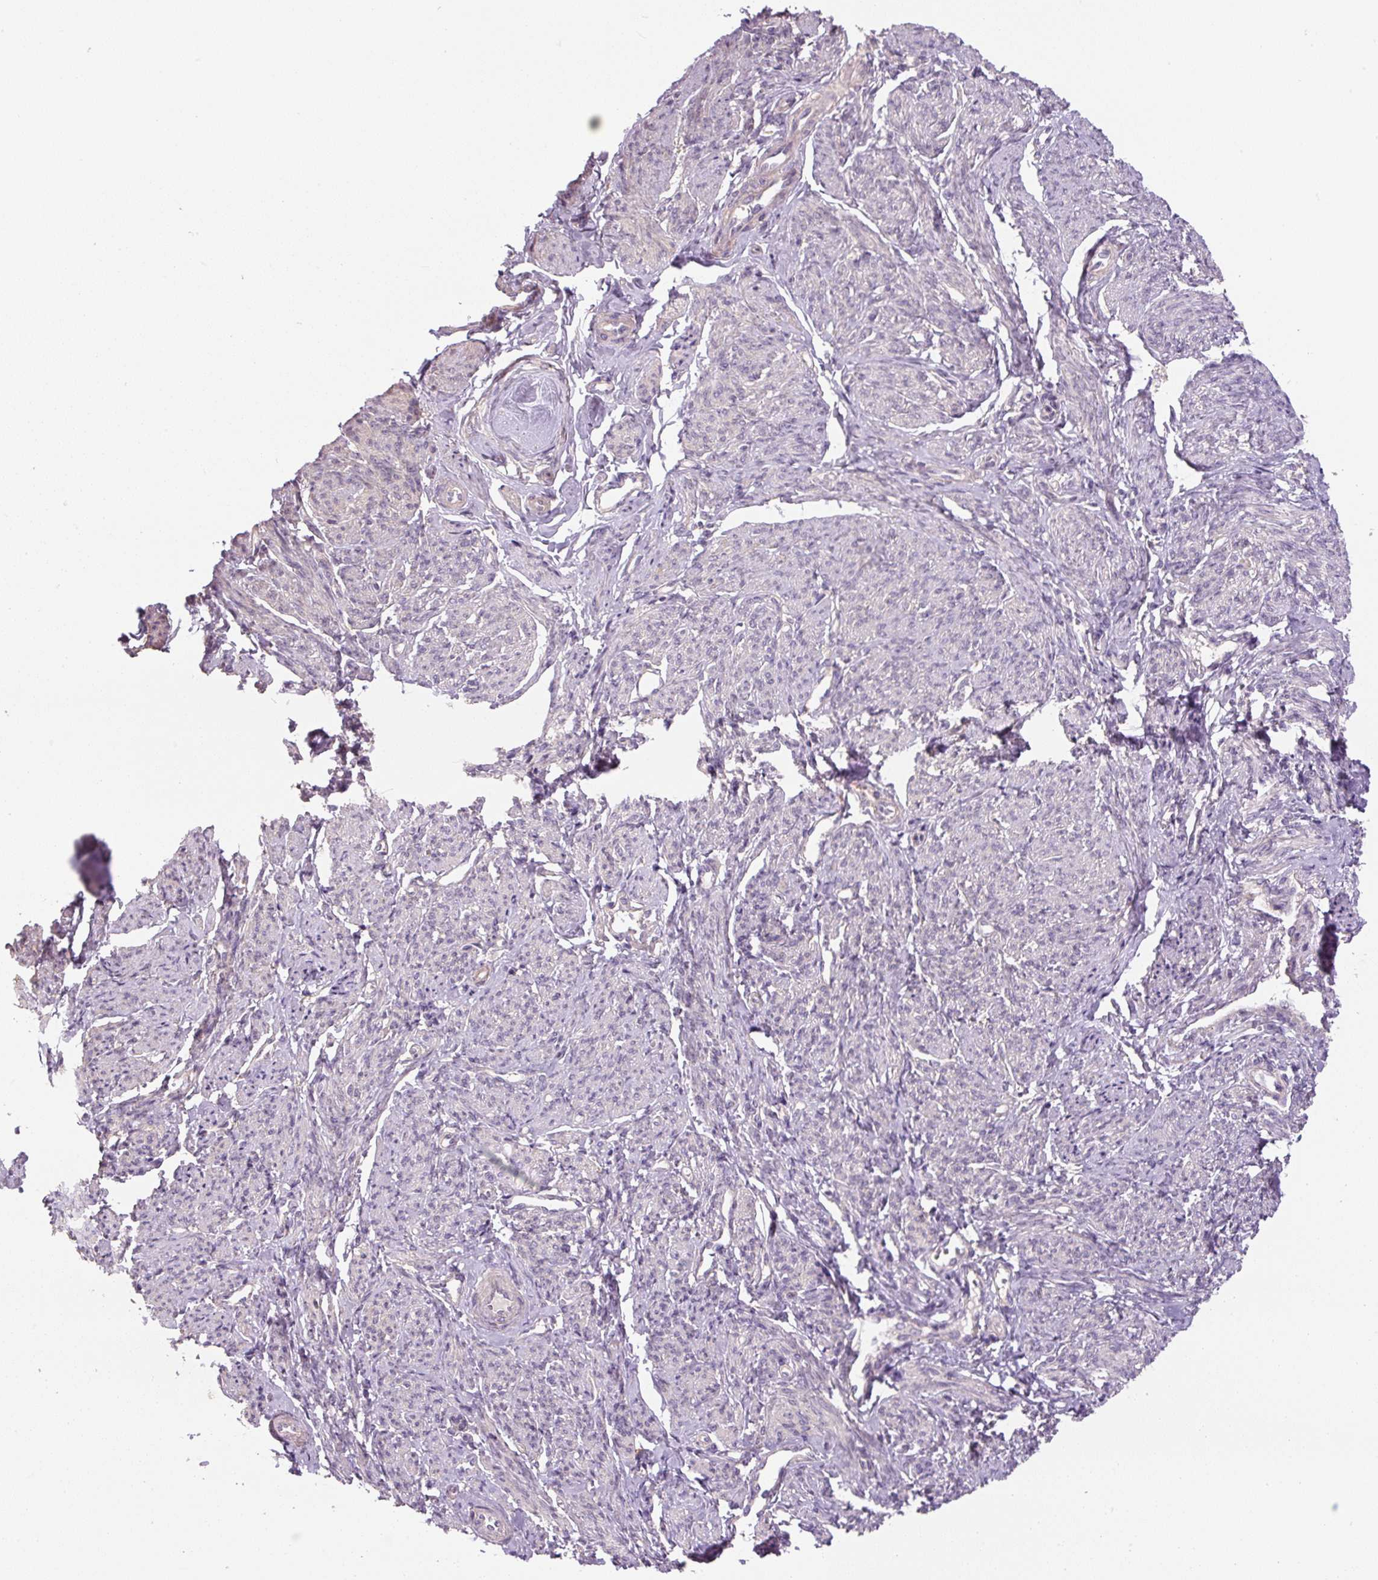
{"staining": {"intensity": "negative", "quantity": "none", "location": "none"}, "tissue": "smooth muscle", "cell_type": "Smooth muscle cells", "image_type": "normal", "snomed": [{"axis": "morphology", "description": "Normal tissue, NOS"}, {"axis": "topography", "description": "Smooth muscle"}], "caption": "IHC micrograph of normal smooth muscle: human smooth muscle stained with DAB (3,3'-diaminobenzidine) demonstrates no significant protein positivity in smooth muscle cells.", "gene": "TMEM151B", "patient": {"sex": "female", "age": 65}}